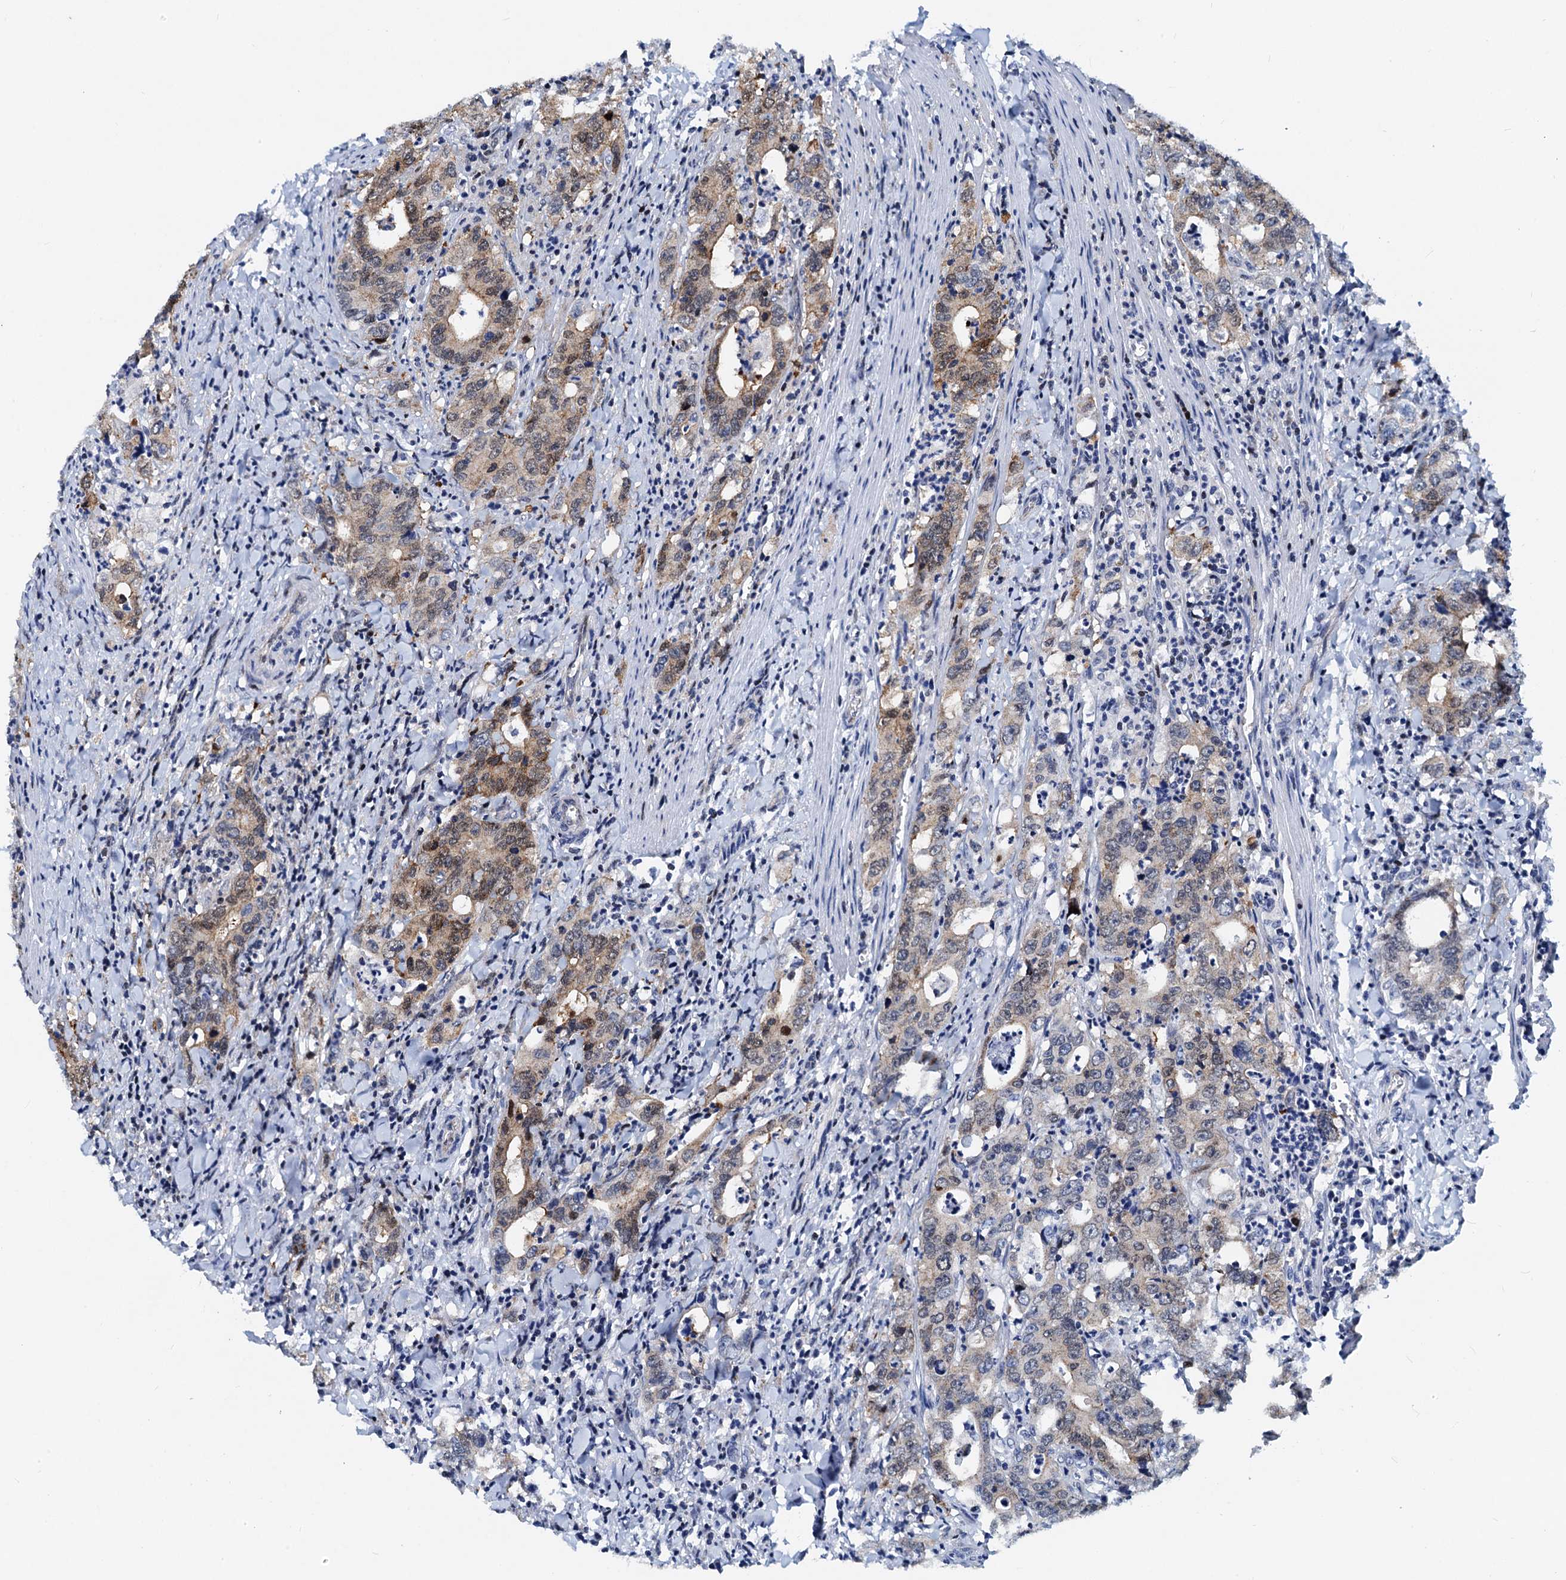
{"staining": {"intensity": "moderate", "quantity": "25%-75%", "location": "cytoplasmic/membranous,nuclear"}, "tissue": "colorectal cancer", "cell_type": "Tumor cells", "image_type": "cancer", "snomed": [{"axis": "morphology", "description": "Adenocarcinoma, NOS"}, {"axis": "topography", "description": "Colon"}], "caption": "Immunohistochemistry of colorectal cancer demonstrates medium levels of moderate cytoplasmic/membranous and nuclear staining in about 25%-75% of tumor cells.", "gene": "PTGES3", "patient": {"sex": "female", "age": 75}}